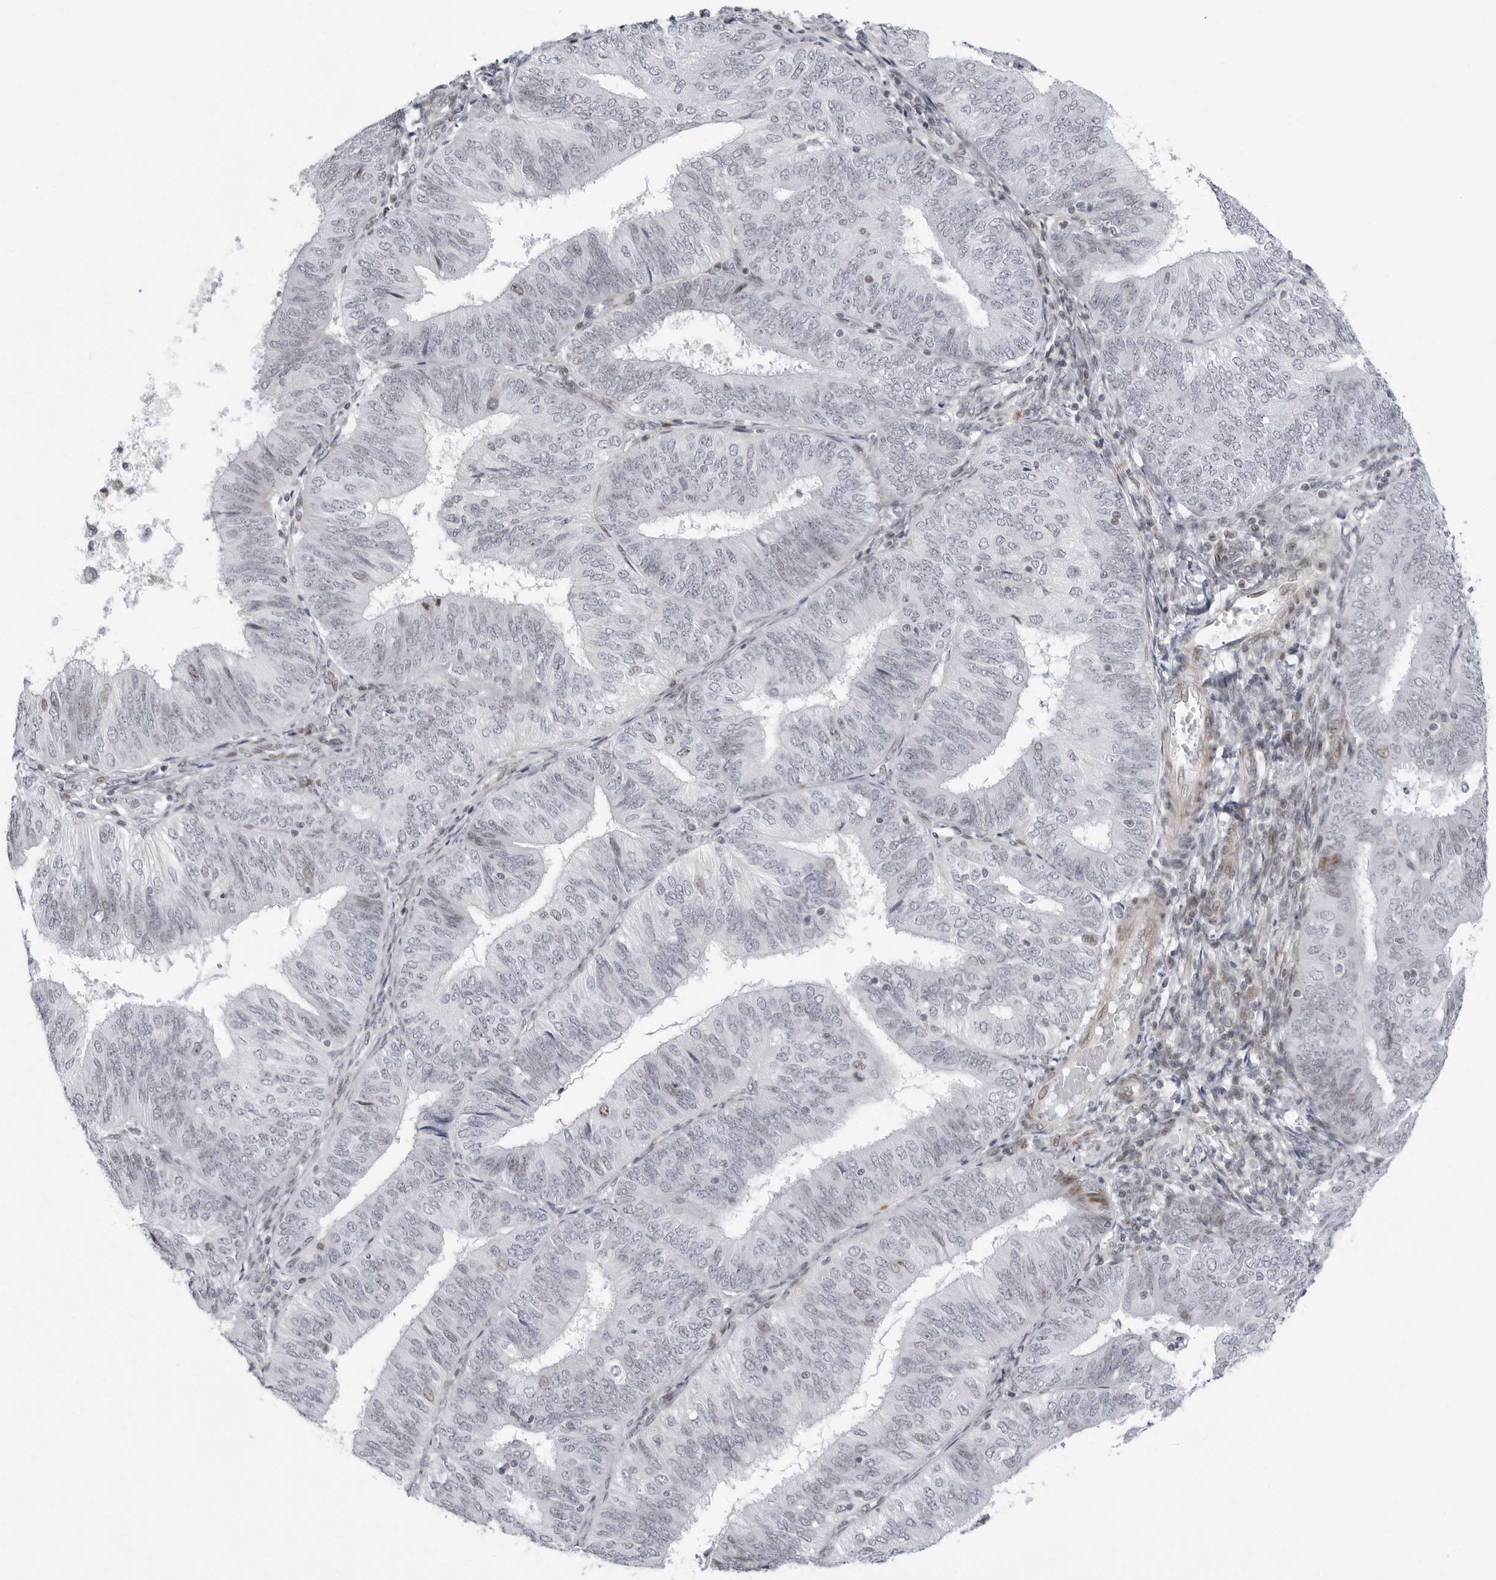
{"staining": {"intensity": "weak", "quantity": "<25%", "location": "nuclear"}, "tissue": "endometrial cancer", "cell_type": "Tumor cells", "image_type": "cancer", "snomed": [{"axis": "morphology", "description": "Adenocarcinoma, NOS"}, {"axis": "topography", "description": "Endometrium"}], "caption": "Tumor cells are negative for brown protein staining in adenocarcinoma (endometrial).", "gene": "FAM135B", "patient": {"sex": "female", "age": 58}}